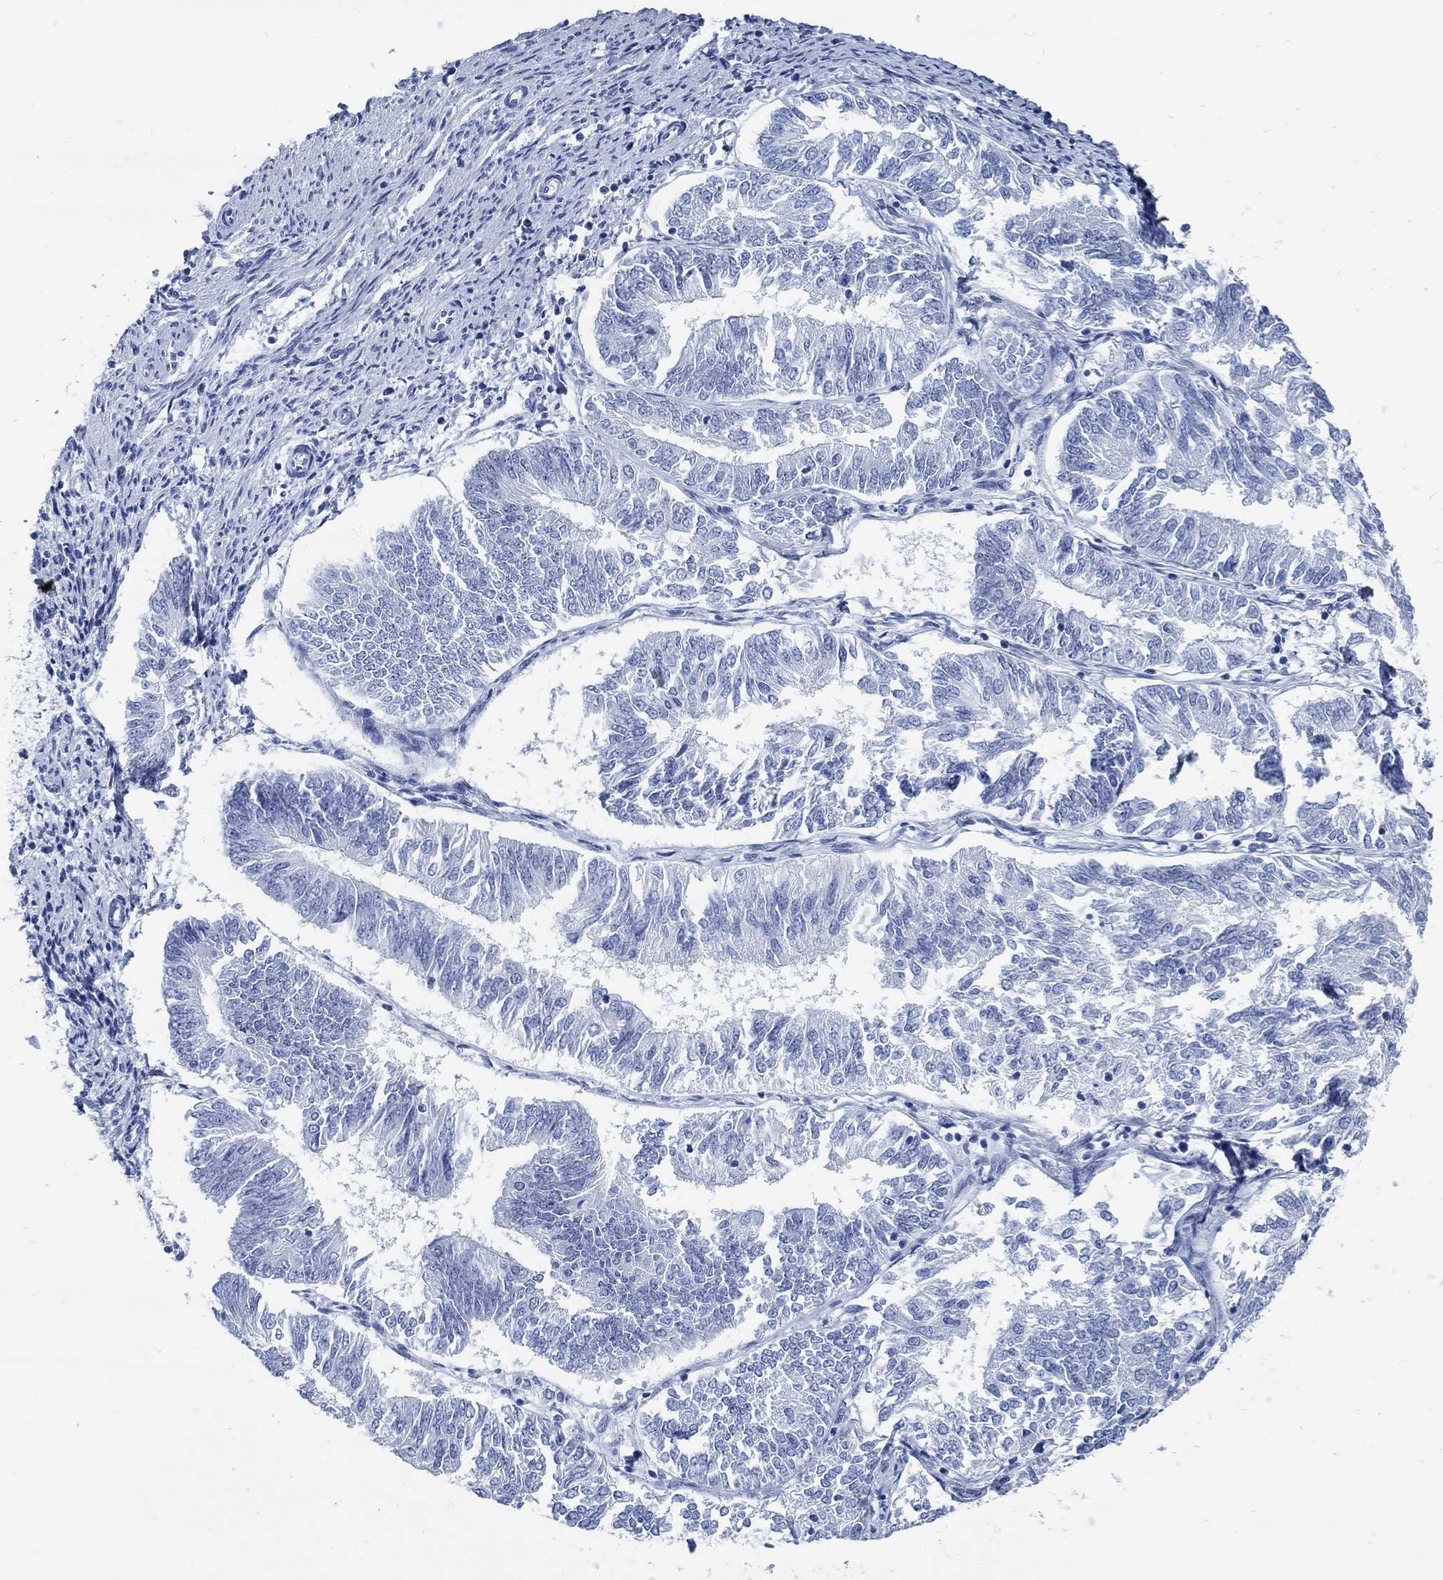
{"staining": {"intensity": "negative", "quantity": "none", "location": "none"}, "tissue": "endometrial cancer", "cell_type": "Tumor cells", "image_type": "cancer", "snomed": [{"axis": "morphology", "description": "Adenocarcinoma, NOS"}, {"axis": "topography", "description": "Endometrium"}], "caption": "A high-resolution histopathology image shows immunohistochemistry staining of endometrial adenocarcinoma, which displays no significant positivity in tumor cells.", "gene": "SLC45A1", "patient": {"sex": "female", "age": 58}}